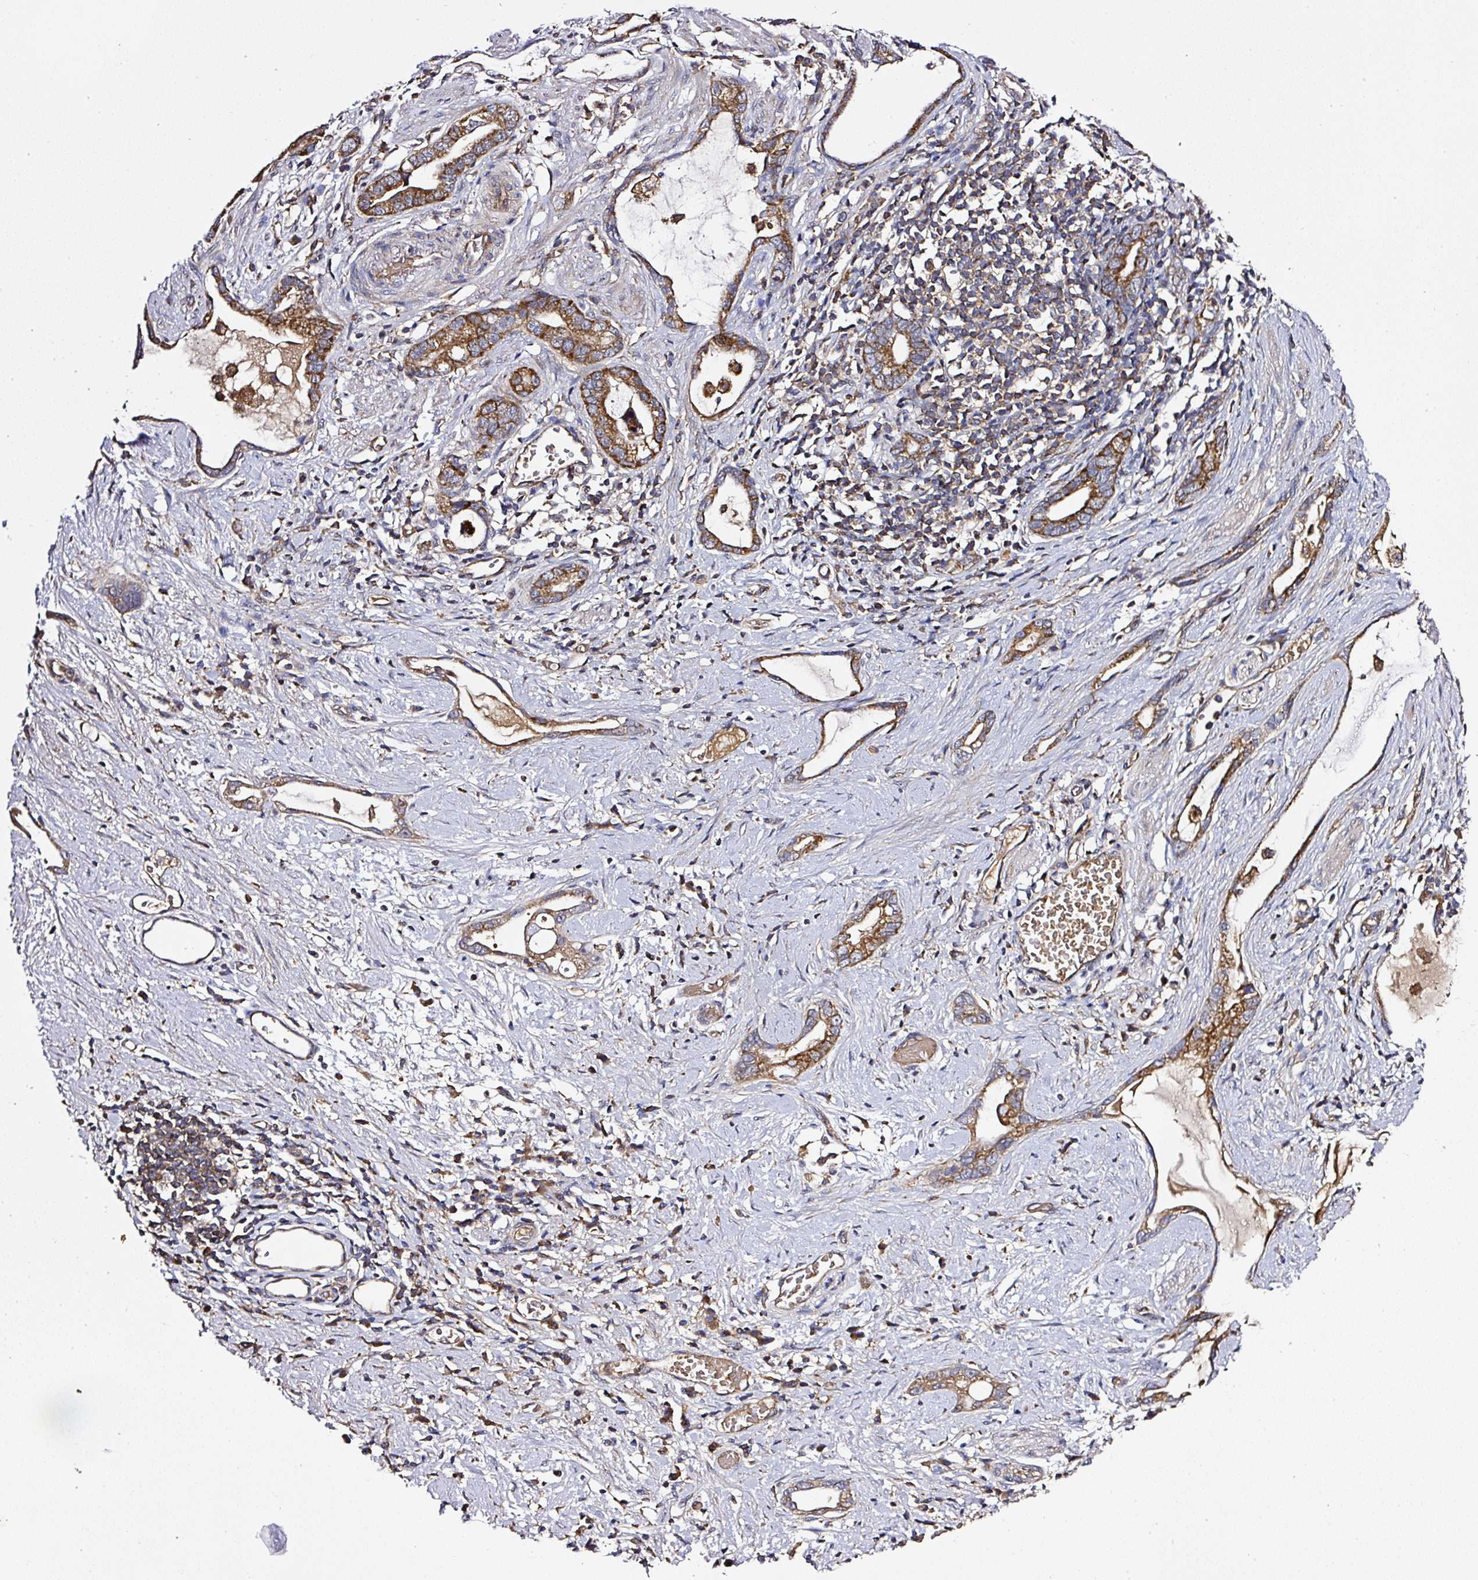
{"staining": {"intensity": "strong", "quantity": ">75%", "location": "cytoplasmic/membranous"}, "tissue": "stomach cancer", "cell_type": "Tumor cells", "image_type": "cancer", "snomed": [{"axis": "morphology", "description": "Adenocarcinoma, NOS"}, {"axis": "topography", "description": "Stomach"}], "caption": "Immunohistochemical staining of human stomach adenocarcinoma exhibits high levels of strong cytoplasmic/membranous staining in approximately >75% of tumor cells. (Brightfield microscopy of DAB IHC at high magnification).", "gene": "ZNF513", "patient": {"sex": "male", "age": 55}}